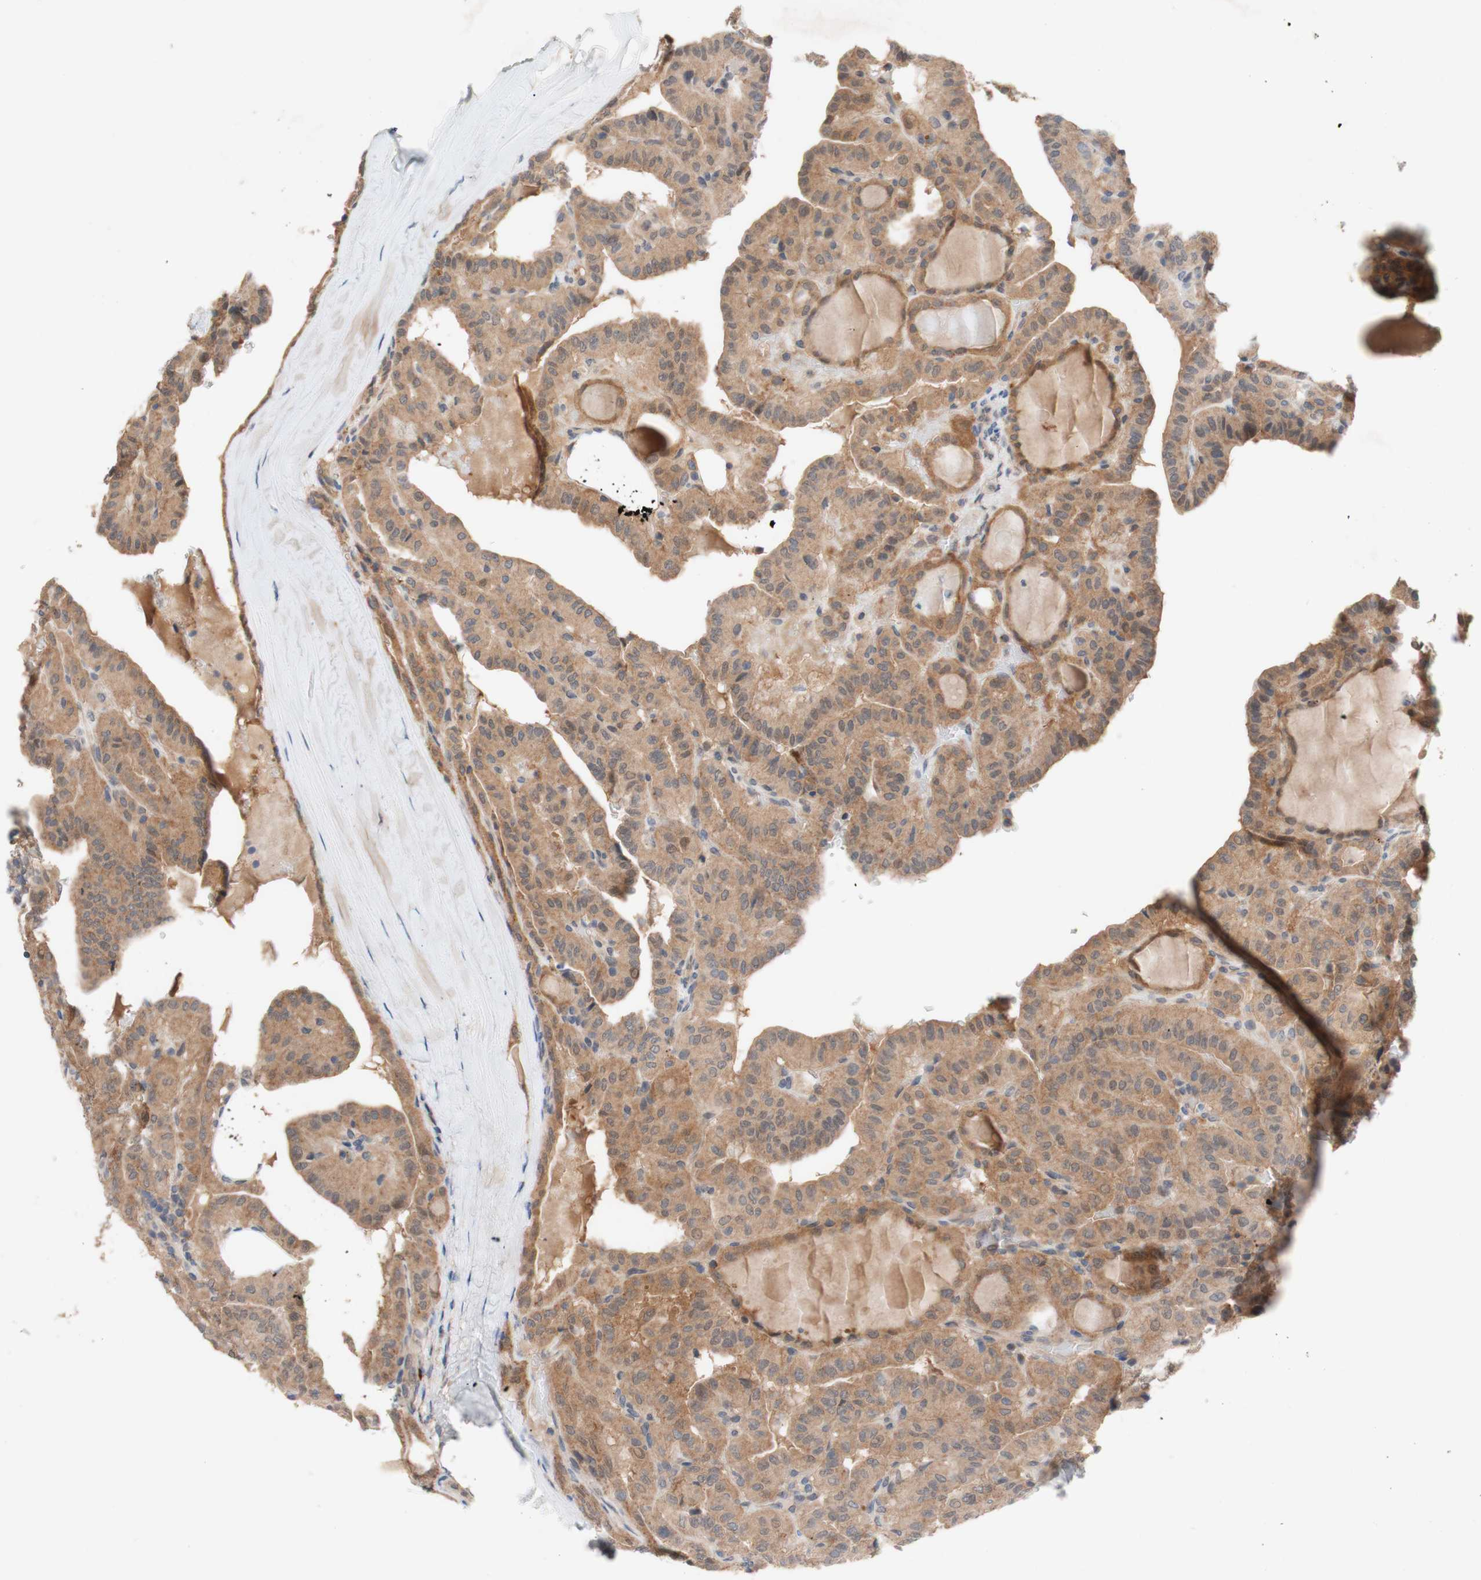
{"staining": {"intensity": "moderate", "quantity": ">75%", "location": "cytoplasmic/membranous"}, "tissue": "head and neck cancer", "cell_type": "Tumor cells", "image_type": "cancer", "snomed": [{"axis": "morphology", "description": "Squamous cell carcinoma, NOS"}, {"axis": "topography", "description": "Oral tissue"}, {"axis": "topography", "description": "Head-Neck"}], "caption": "Tumor cells reveal medium levels of moderate cytoplasmic/membranous expression in approximately >75% of cells in head and neck cancer. (Stains: DAB in brown, nuclei in blue, Microscopy: brightfield microscopy at high magnification).", "gene": "PEX2", "patient": {"sex": "female", "age": 50}}